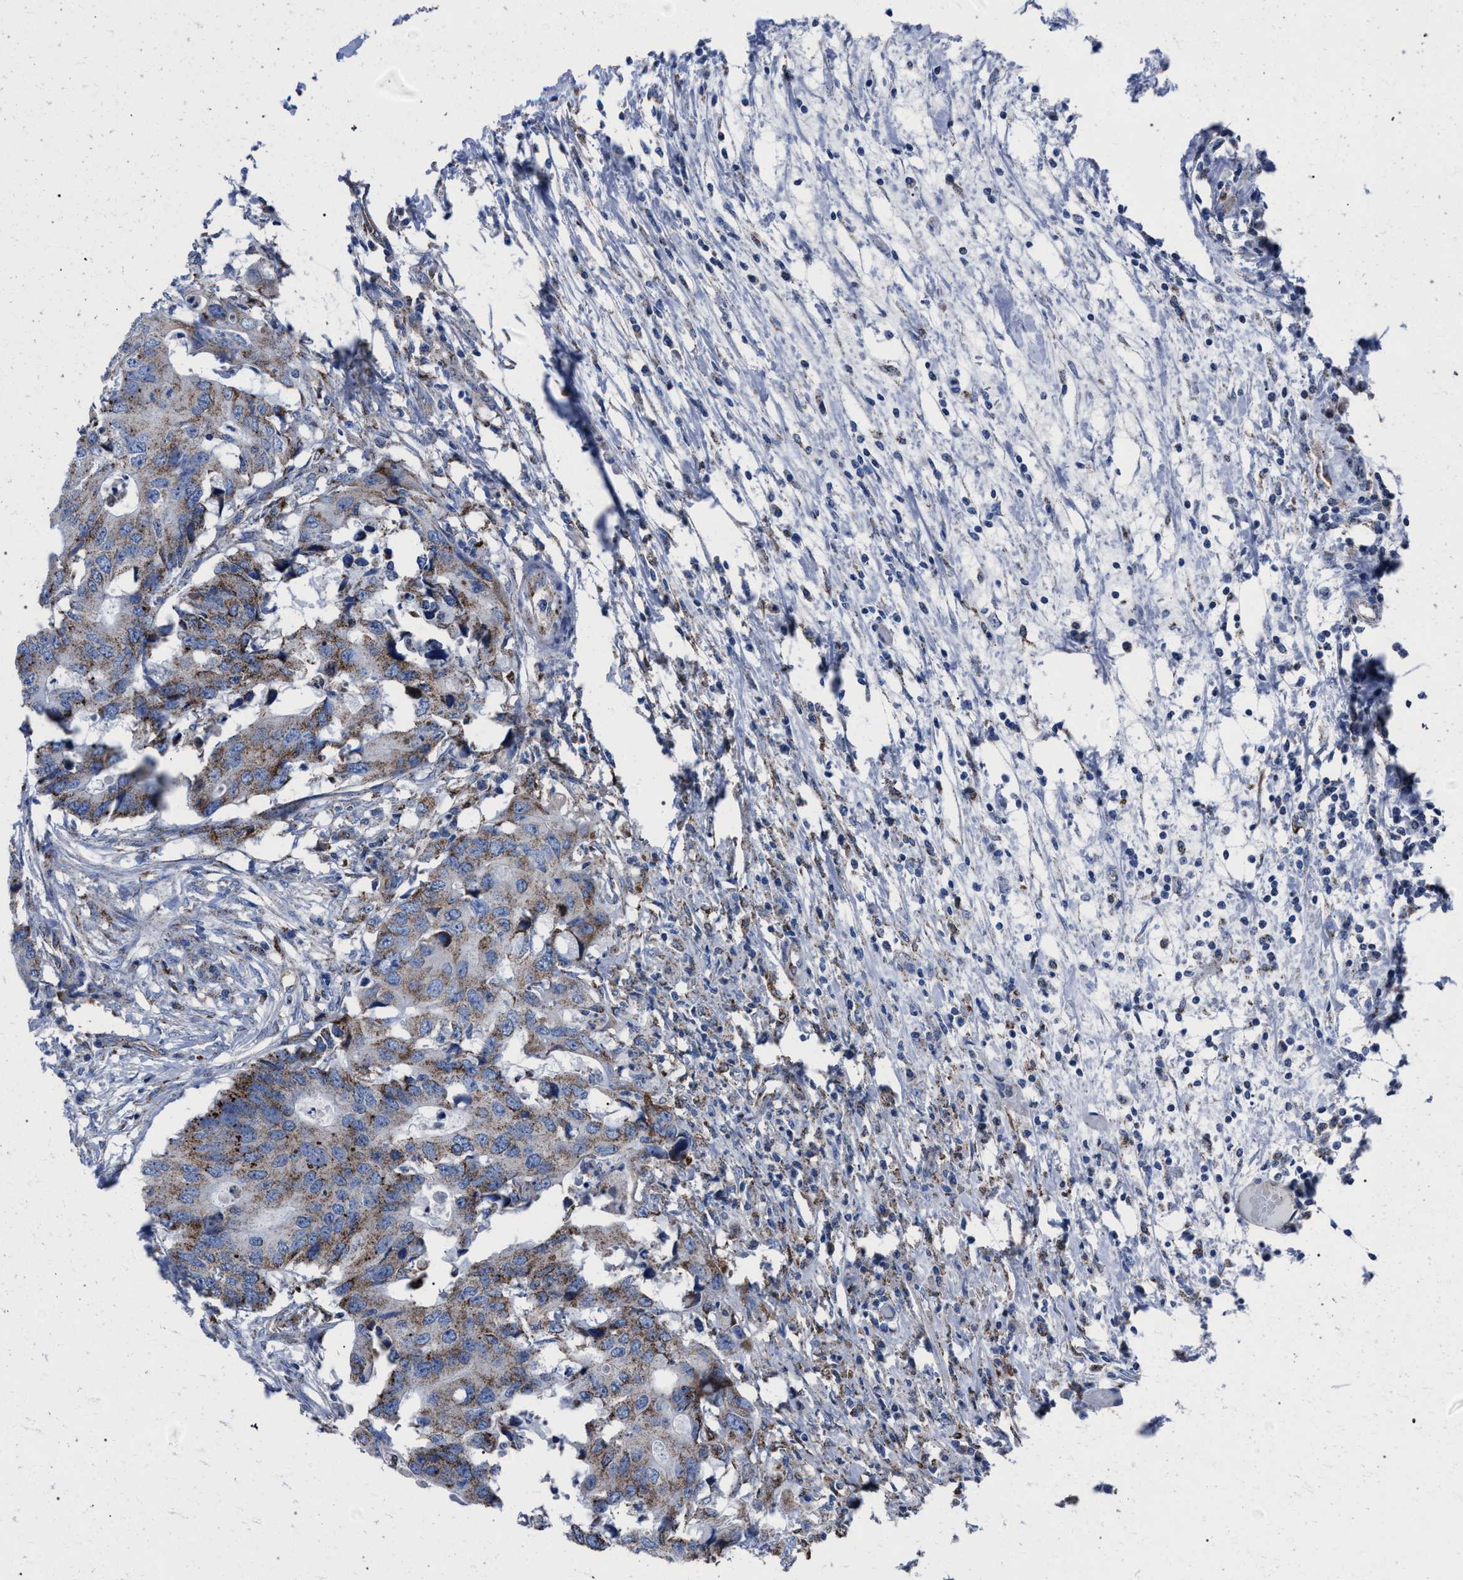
{"staining": {"intensity": "moderate", "quantity": ">75%", "location": "cytoplasmic/membranous"}, "tissue": "colorectal cancer", "cell_type": "Tumor cells", "image_type": "cancer", "snomed": [{"axis": "morphology", "description": "Adenocarcinoma, NOS"}, {"axis": "topography", "description": "Colon"}], "caption": "Immunohistochemistry (IHC) micrograph of neoplastic tissue: human colorectal cancer stained using immunohistochemistry shows medium levels of moderate protein expression localized specifically in the cytoplasmic/membranous of tumor cells, appearing as a cytoplasmic/membranous brown color.", "gene": "HSD17B4", "patient": {"sex": "male", "age": 71}}